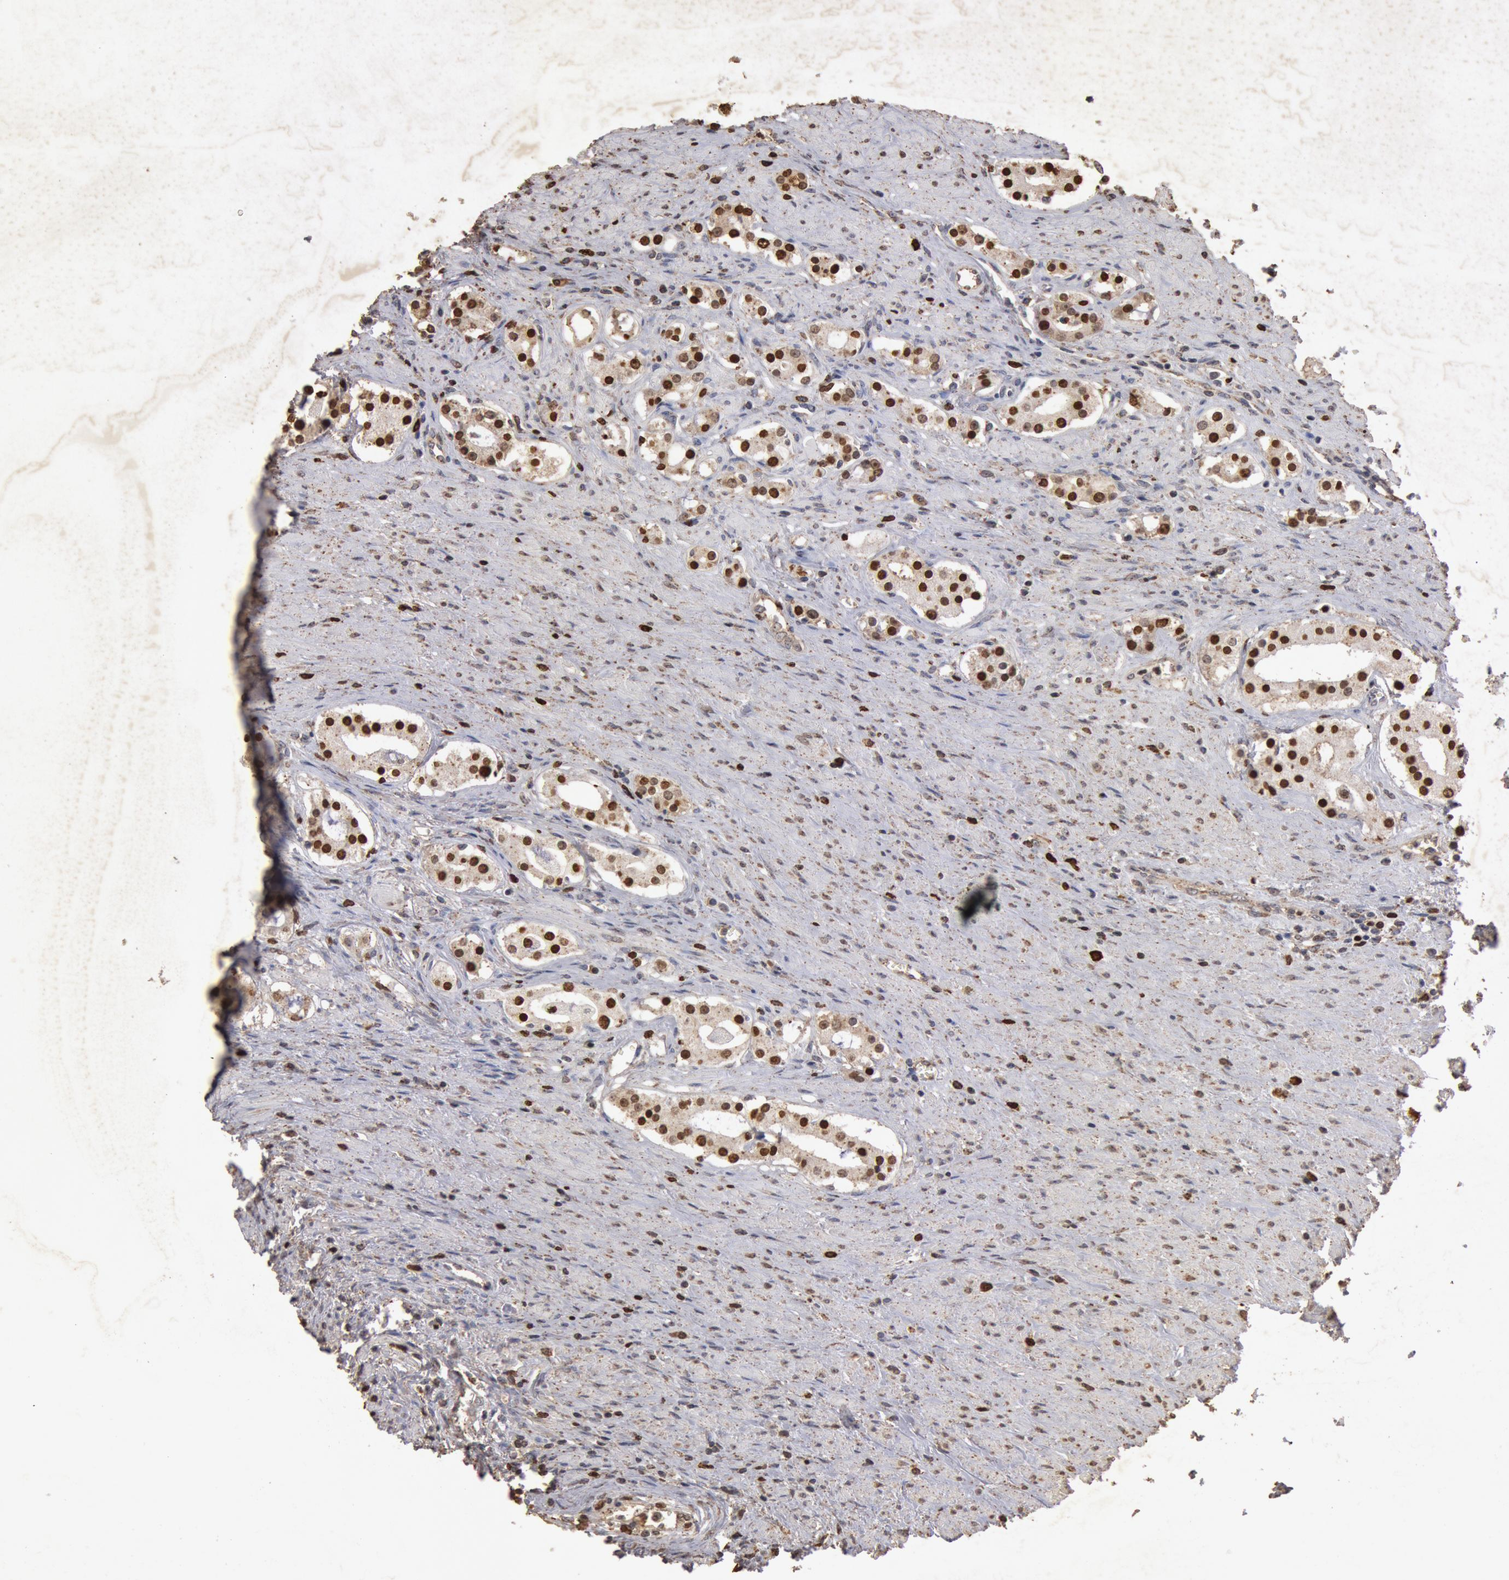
{"staining": {"intensity": "strong", "quantity": ">75%", "location": "nuclear"}, "tissue": "prostate cancer", "cell_type": "Tumor cells", "image_type": "cancer", "snomed": [{"axis": "morphology", "description": "Adenocarcinoma, Medium grade"}, {"axis": "topography", "description": "Prostate"}], "caption": "Protein staining of medium-grade adenocarcinoma (prostate) tissue shows strong nuclear positivity in approximately >75% of tumor cells.", "gene": "FOXA2", "patient": {"sex": "male", "age": 73}}